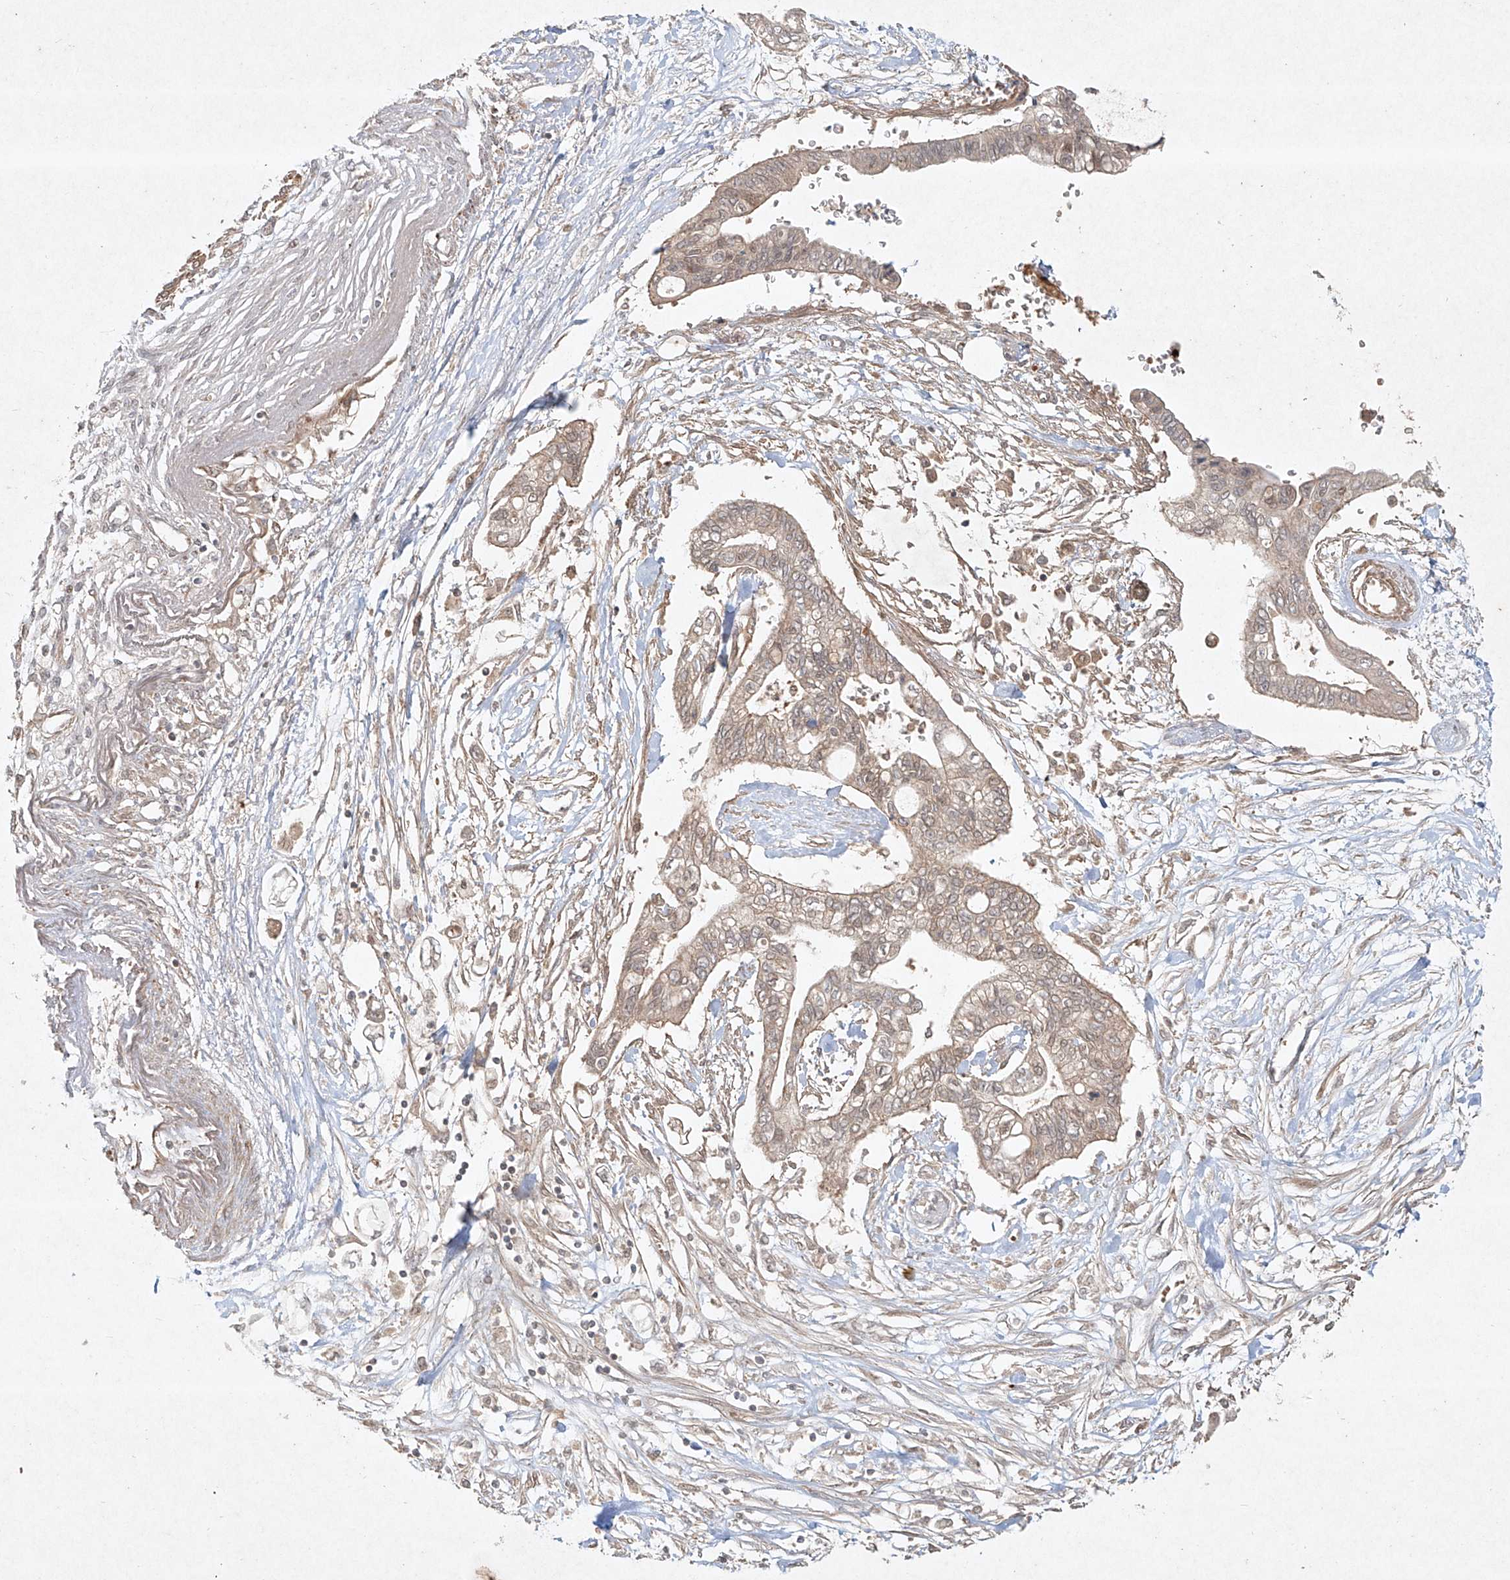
{"staining": {"intensity": "weak", "quantity": "25%-75%", "location": "cytoplasmic/membranous"}, "tissue": "pancreatic cancer", "cell_type": "Tumor cells", "image_type": "cancer", "snomed": [{"axis": "morphology", "description": "Adenocarcinoma, NOS"}, {"axis": "topography", "description": "Pancreas"}], "caption": "Pancreatic adenocarcinoma stained with immunohistochemistry reveals weak cytoplasmic/membranous expression in about 25%-75% of tumor cells.", "gene": "CYYR1", "patient": {"sex": "female", "age": 77}}